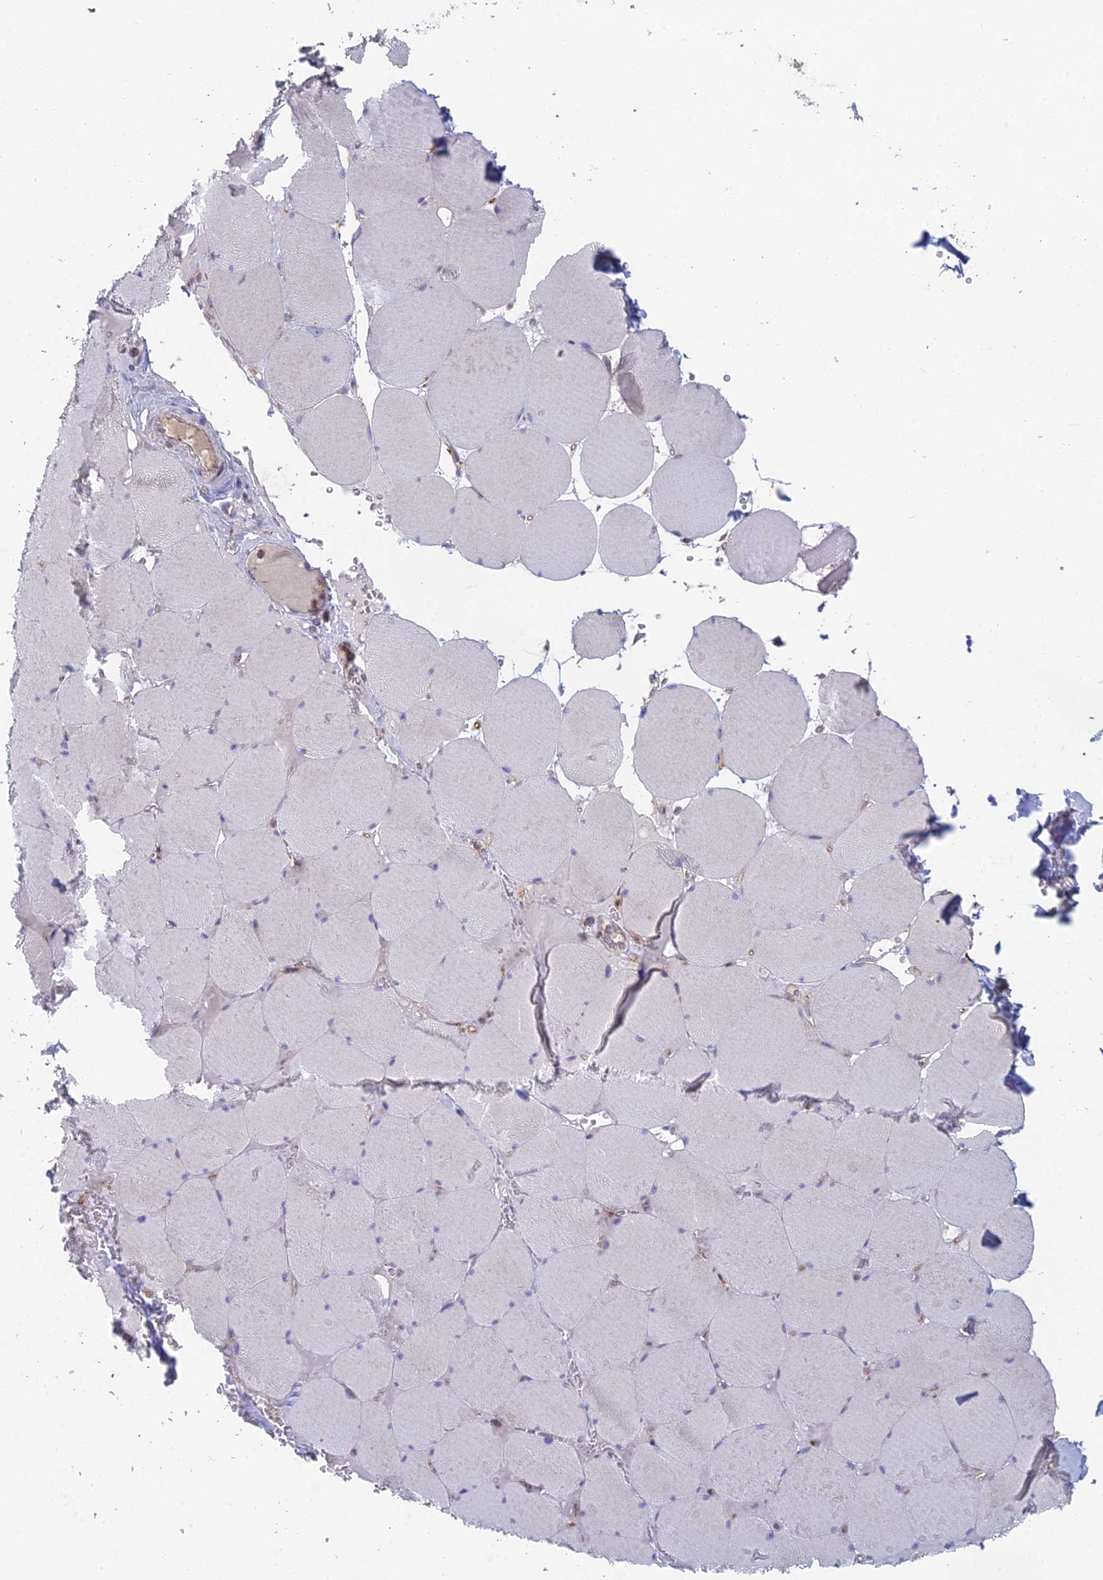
{"staining": {"intensity": "negative", "quantity": "none", "location": "none"}, "tissue": "skeletal muscle", "cell_type": "Myocytes", "image_type": "normal", "snomed": [{"axis": "morphology", "description": "Normal tissue, NOS"}, {"axis": "topography", "description": "Skeletal muscle"}, {"axis": "topography", "description": "Head-Neck"}], "caption": "DAB (3,3'-diaminobenzidine) immunohistochemical staining of normal human skeletal muscle shows no significant expression in myocytes. (Immunohistochemistry, brightfield microscopy, high magnification).", "gene": "IFTAP", "patient": {"sex": "male", "age": 66}}